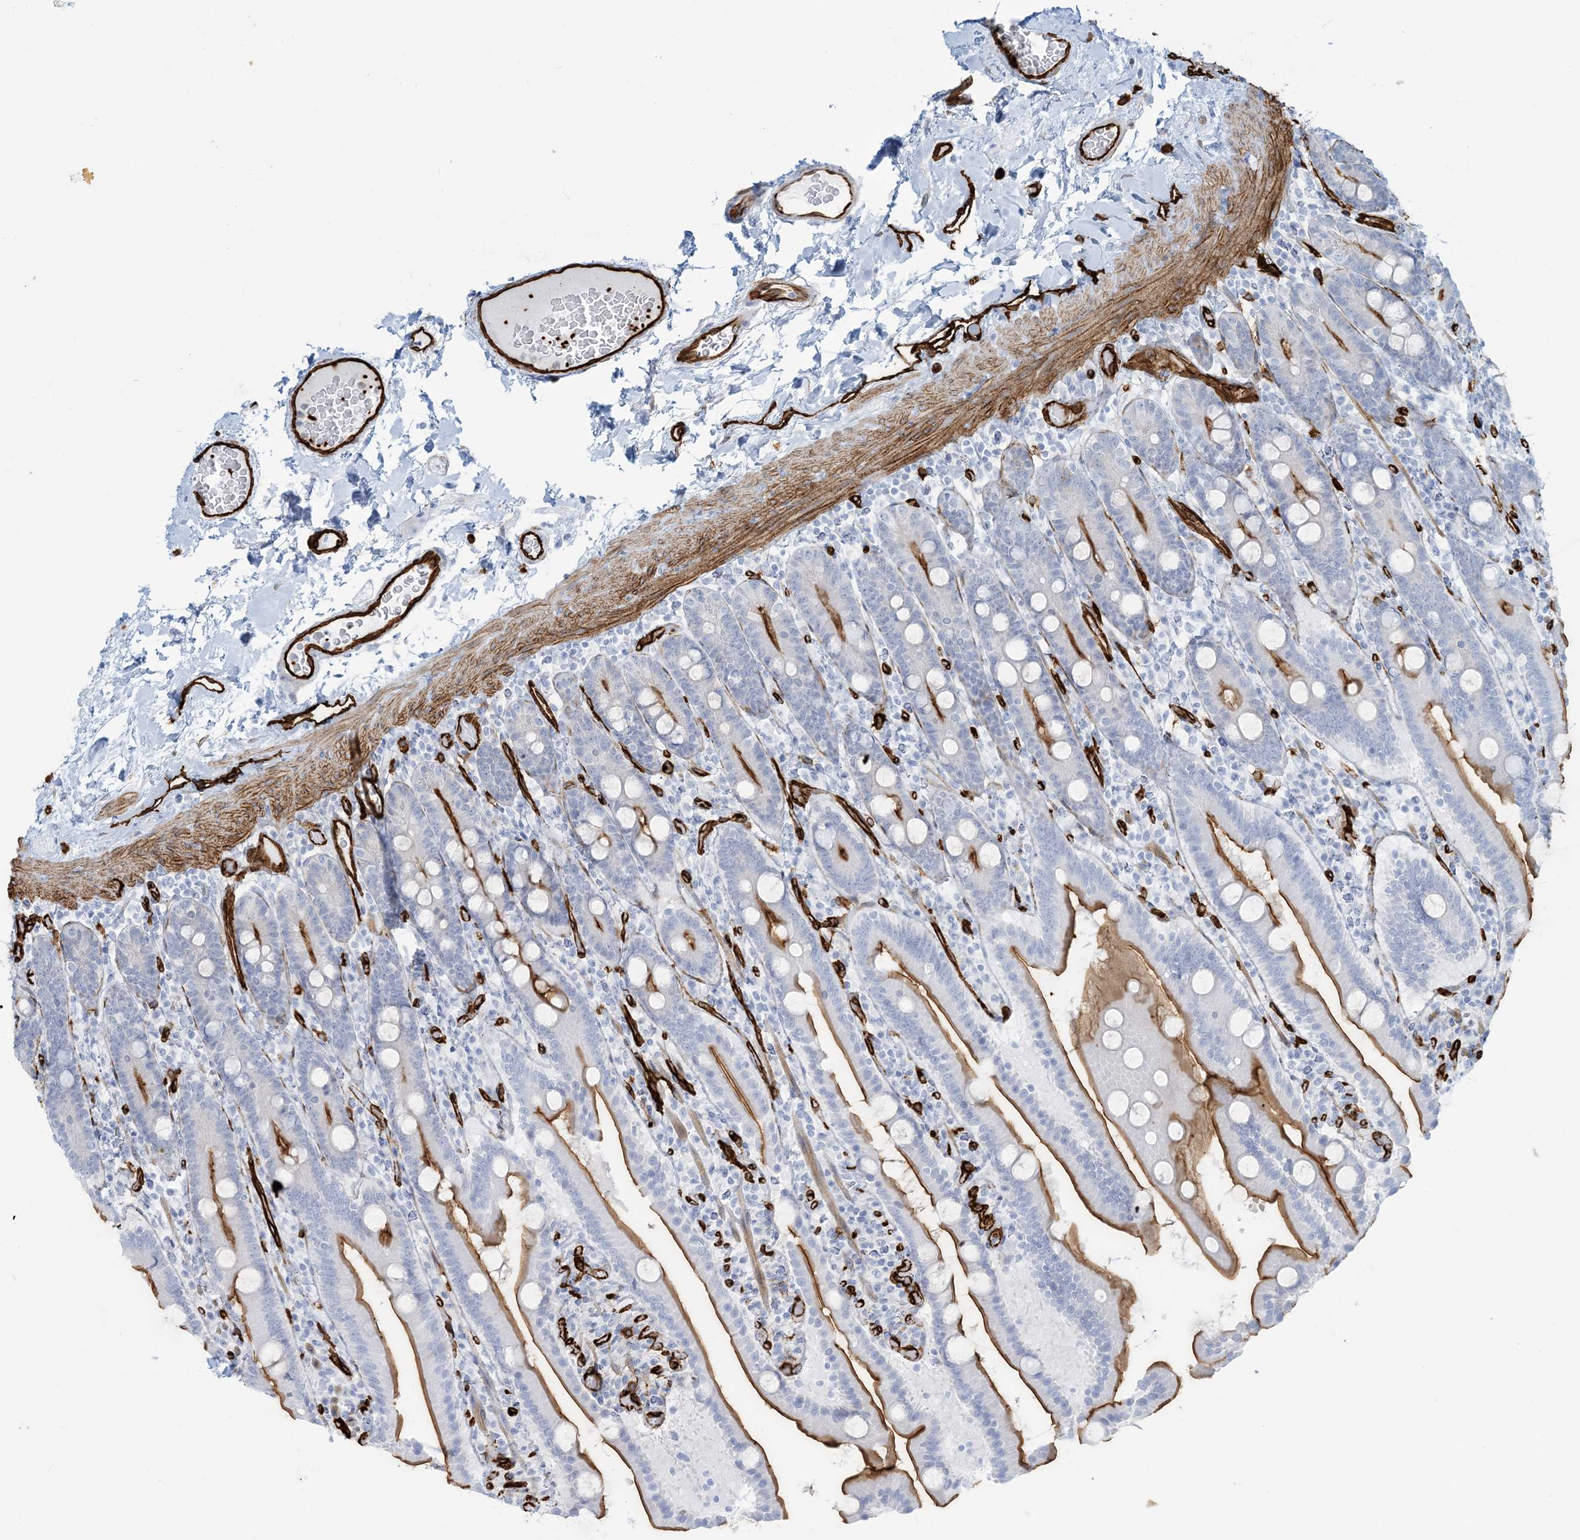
{"staining": {"intensity": "moderate", "quantity": ">75%", "location": "cytoplasmic/membranous"}, "tissue": "duodenum", "cell_type": "Glandular cells", "image_type": "normal", "snomed": [{"axis": "morphology", "description": "Normal tissue, NOS"}, {"axis": "topography", "description": "Duodenum"}], "caption": "The image demonstrates staining of benign duodenum, revealing moderate cytoplasmic/membranous protein staining (brown color) within glandular cells. (Brightfield microscopy of DAB IHC at high magnification).", "gene": "EPS8L3", "patient": {"sex": "male", "age": 55}}